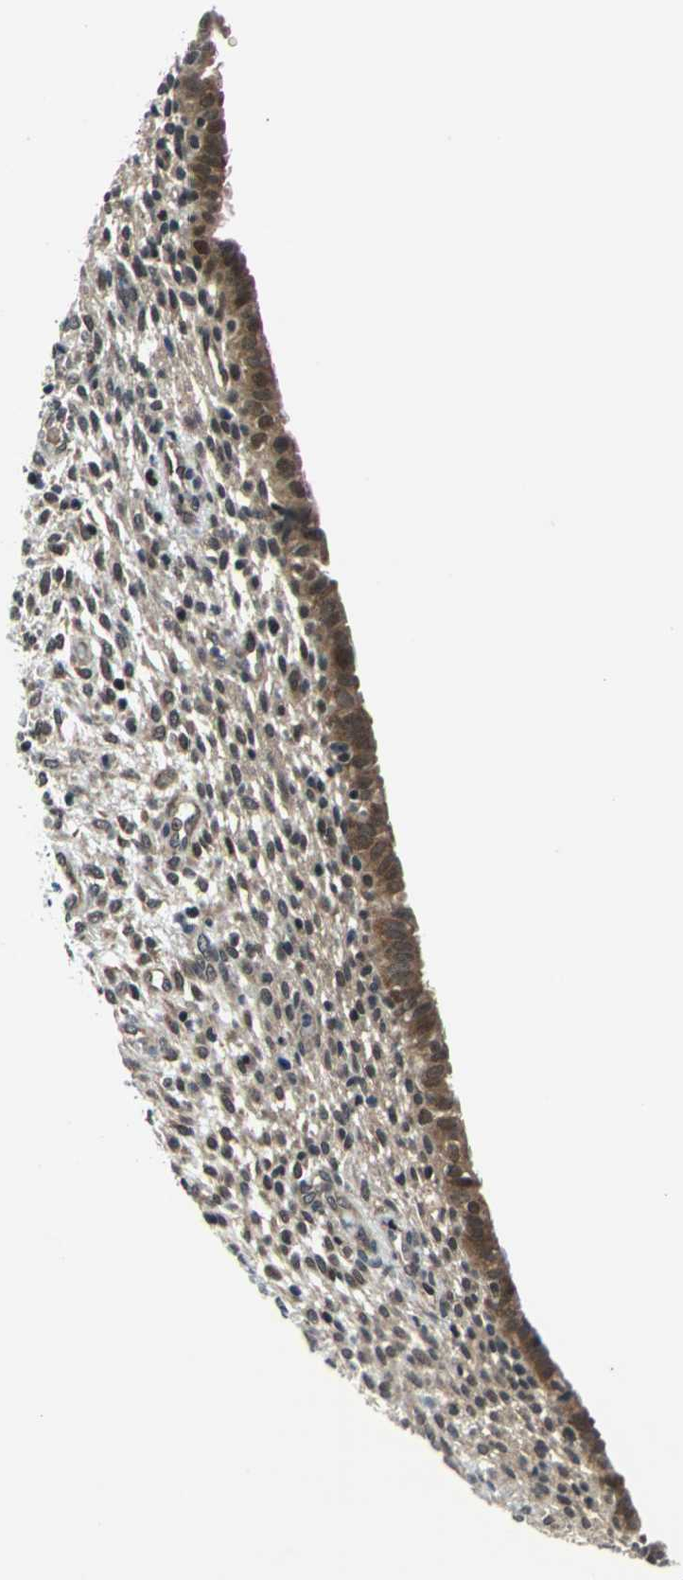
{"staining": {"intensity": "negative", "quantity": "none", "location": "none"}, "tissue": "endometrium", "cell_type": "Cells in endometrial stroma", "image_type": "normal", "snomed": [{"axis": "morphology", "description": "Normal tissue, NOS"}, {"axis": "topography", "description": "Endometrium"}], "caption": "The histopathology image displays no significant expression in cells in endometrial stroma of endometrium.", "gene": "POLR3K", "patient": {"sex": "female", "age": 72}}